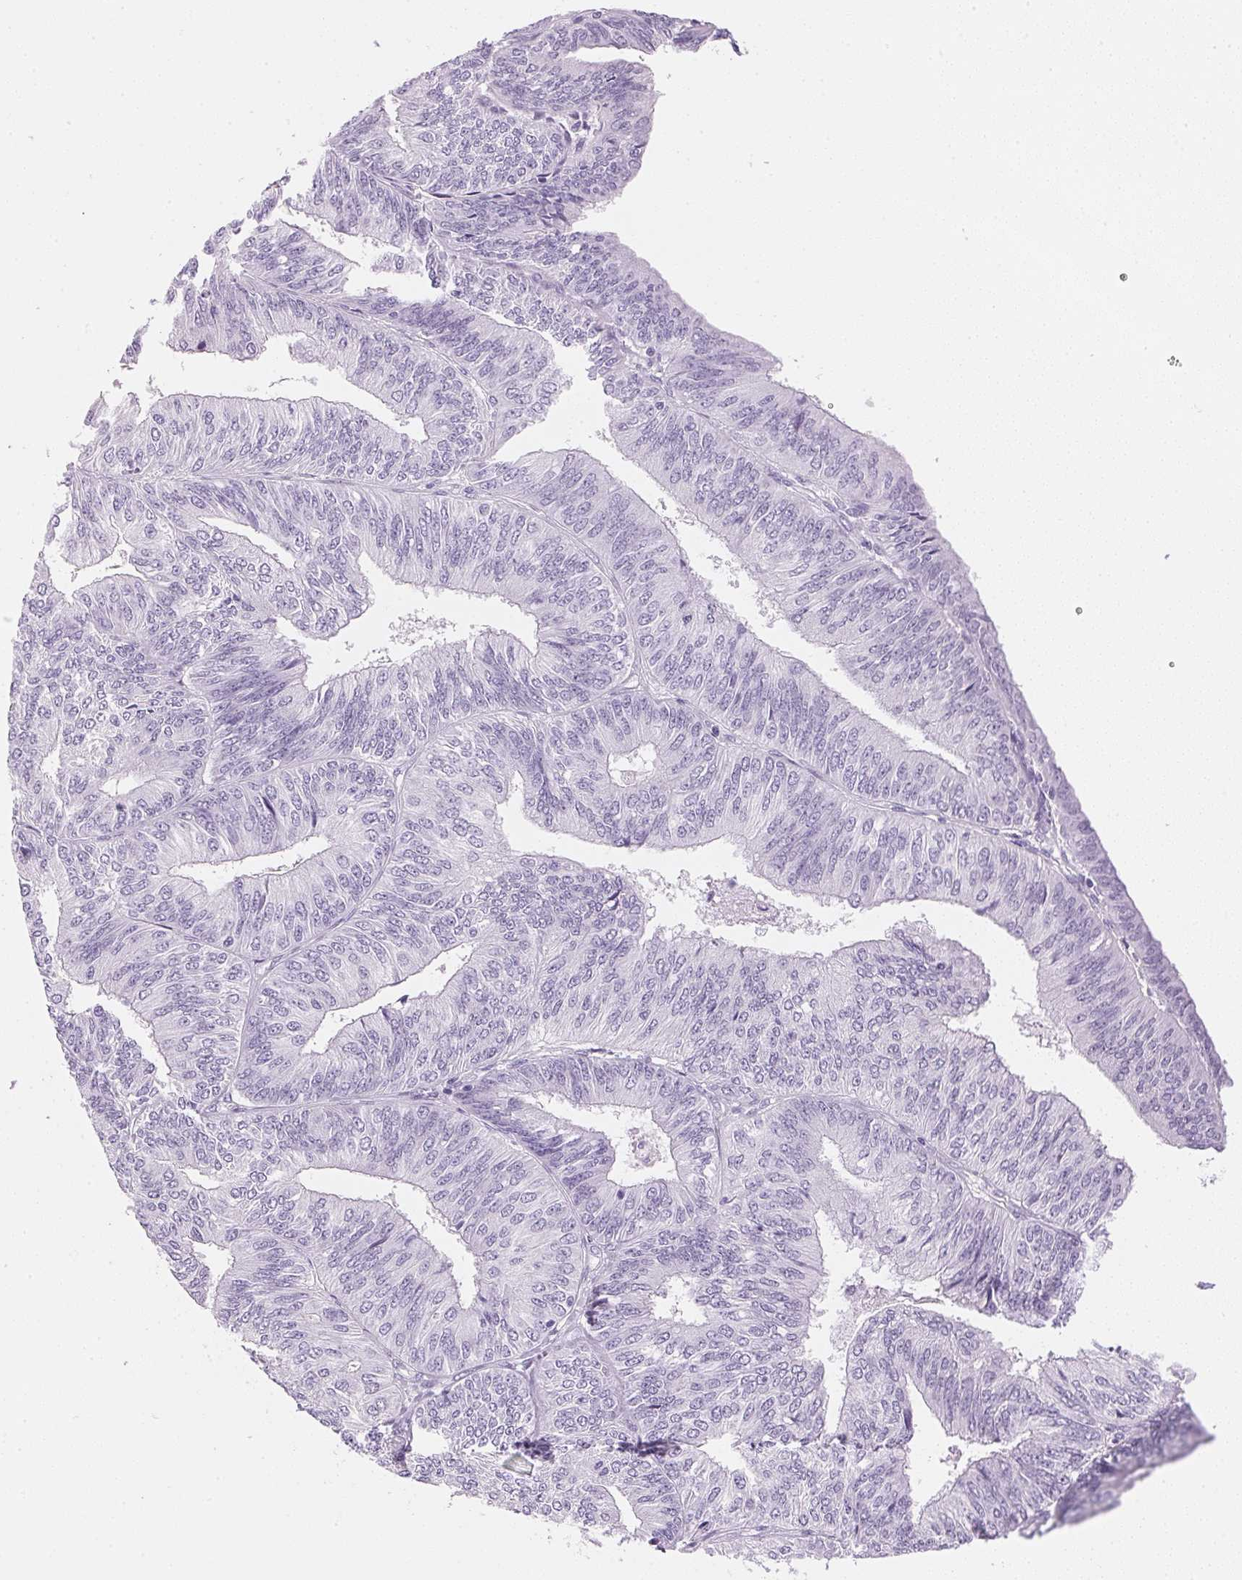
{"staining": {"intensity": "negative", "quantity": "none", "location": "none"}, "tissue": "endometrial cancer", "cell_type": "Tumor cells", "image_type": "cancer", "snomed": [{"axis": "morphology", "description": "Adenocarcinoma, NOS"}, {"axis": "topography", "description": "Endometrium"}], "caption": "The image exhibits no staining of tumor cells in endometrial cancer (adenocarcinoma).", "gene": "IGFBP1", "patient": {"sex": "female", "age": 58}}